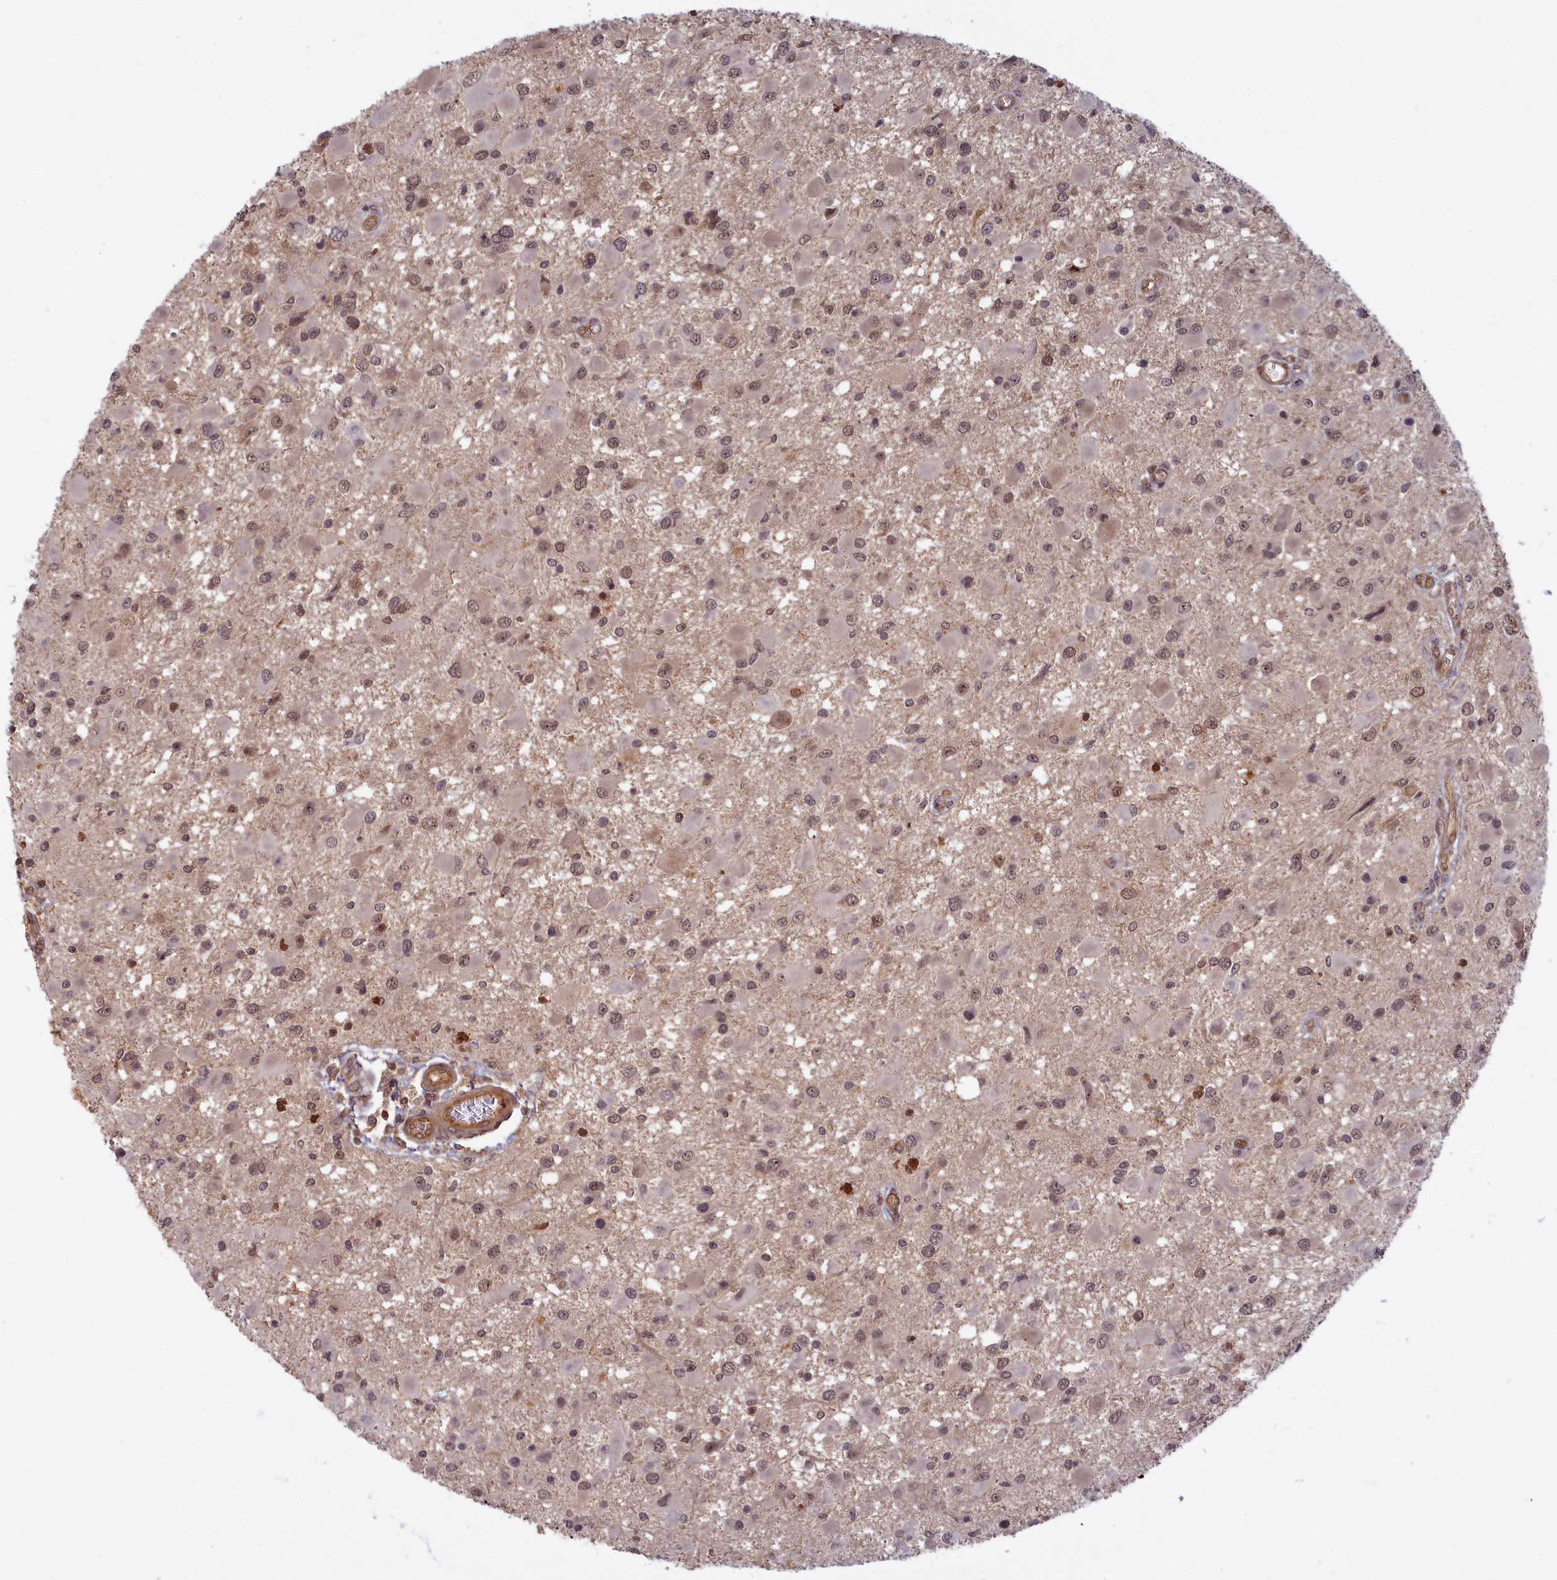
{"staining": {"intensity": "weak", "quantity": ">75%", "location": "nuclear"}, "tissue": "glioma", "cell_type": "Tumor cells", "image_type": "cancer", "snomed": [{"axis": "morphology", "description": "Glioma, malignant, High grade"}, {"axis": "topography", "description": "Brain"}], "caption": "Protein expression analysis of human malignant glioma (high-grade) reveals weak nuclear expression in approximately >75% of tumor cells.", "gene": "SNRK", "patient": {"sex": "male", "age": 53}}